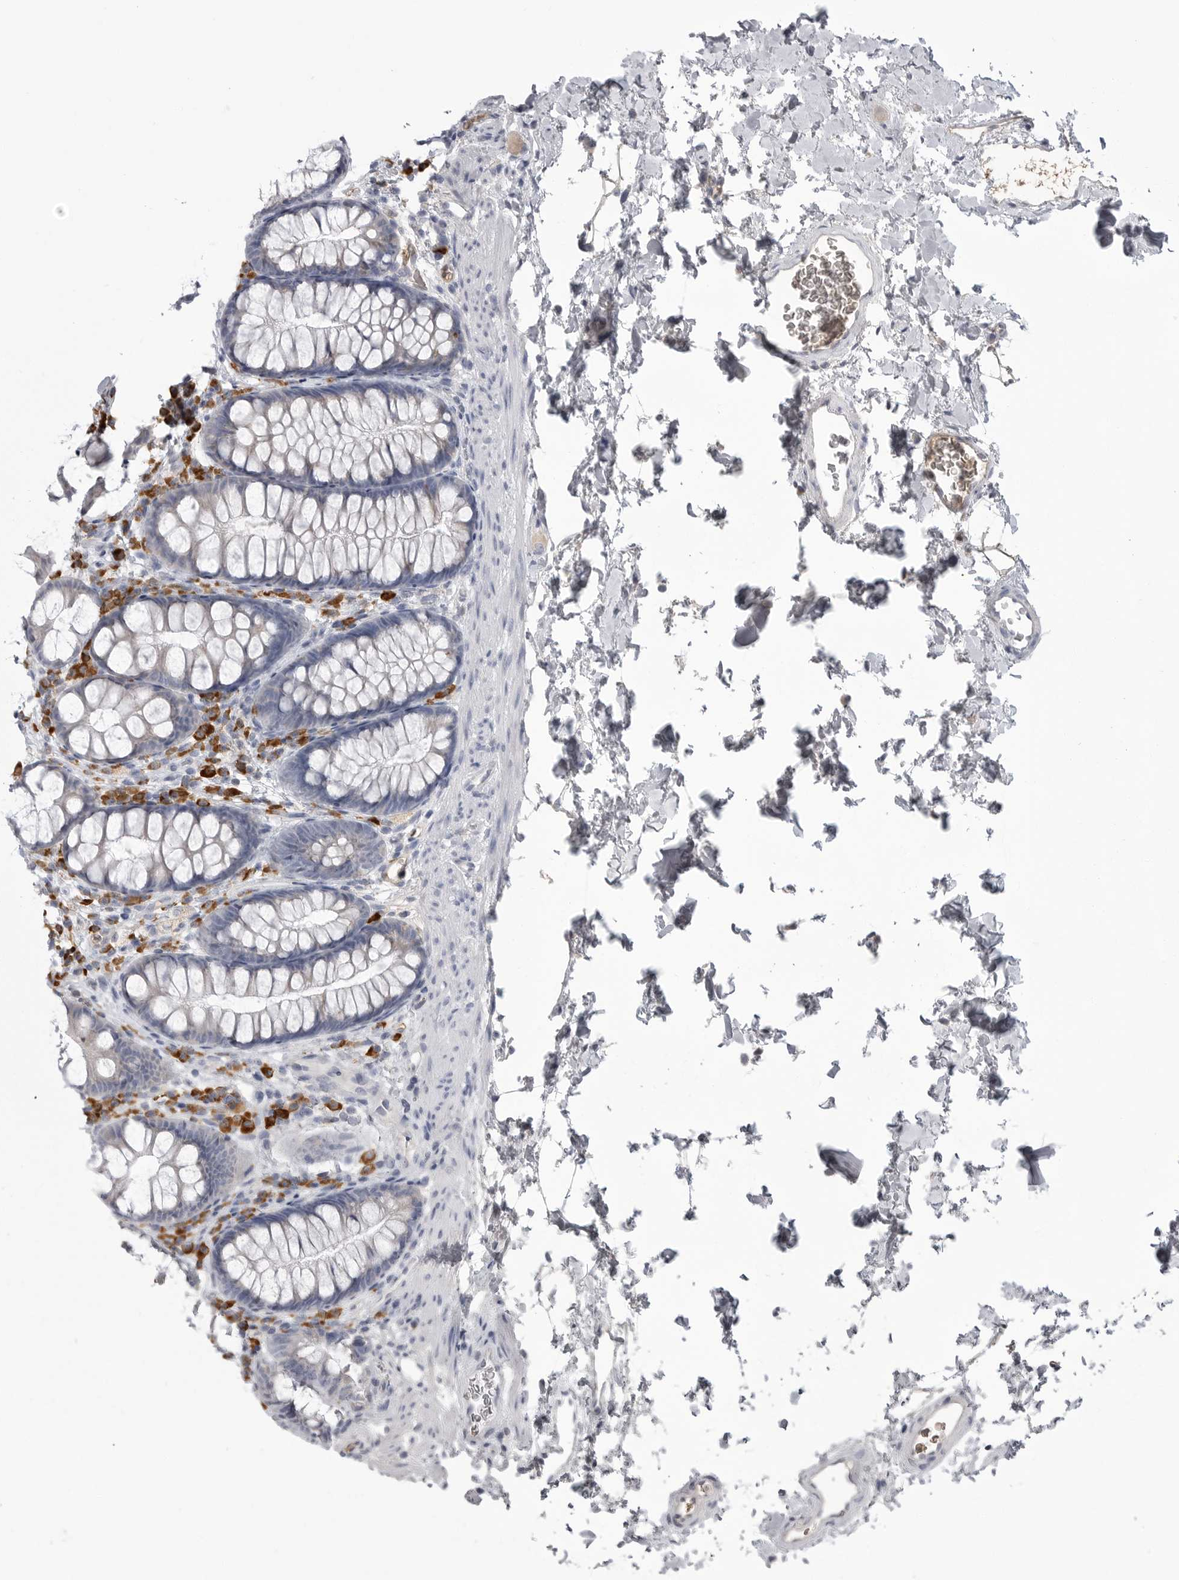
{"staining": {"intensity": "negative", "quantity": "none", "location": "none"}, "tissue": "colon", "cell_type": "Endothelial cells", "image_type": "normal", "snomed": [{"axis": "morphology", "description": "Normal tissue, NOS"}, {"axis": "topography", "description": "Colon"}], "caption": "Immunohistochemistry photomicrograph of unremarkable human colon stained for a protein (brown), which reveals no positivity in endothelial cells.", "gene": "FKBP2", "patient": {"sex": "female", "age": 62}}